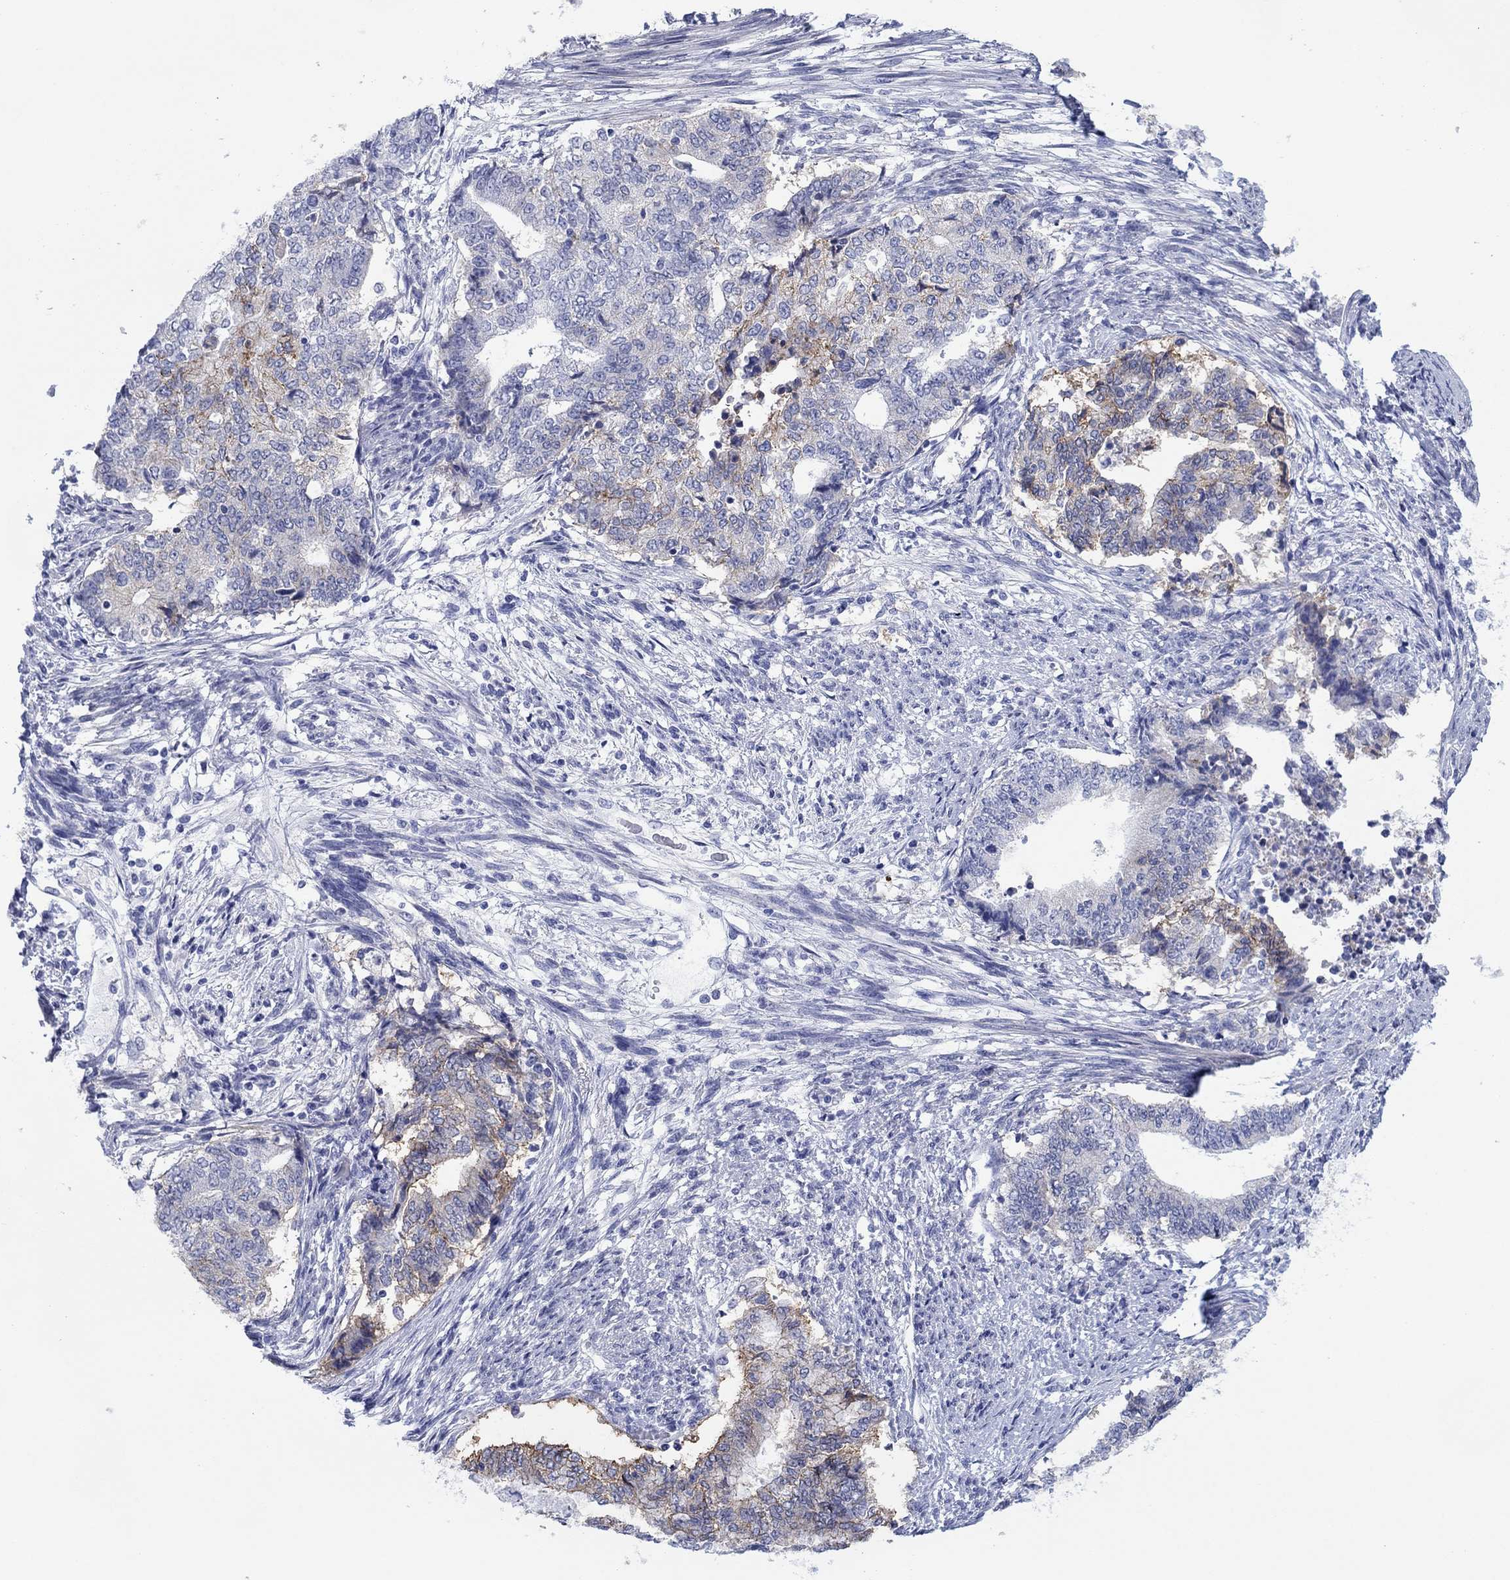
{"staining": {"intensity": "moderate", "quantity": "<25%", "location": "cytoplasmic/membranous"}, "tissue": "endometrial cancer", "cell_type": "Tumor cells", "image_type": "cancer", "snomed": [{"axis": "morphology", "description": "Adenocarcinoma, NOS"}, {"axis": "topography", "description": "Endometrium"}], "caption": "Immunohistochemical staining of endometrial cancer (adenocarcinoma) exhibits moderate cytoplasmic/membranous protein positivity in approximately <25% of tumor cells. (DAB IHC with brightfield microscopy, high magnification).", "gene": "ATP1B1", "patient": {"sex": "female", "age": 65}}